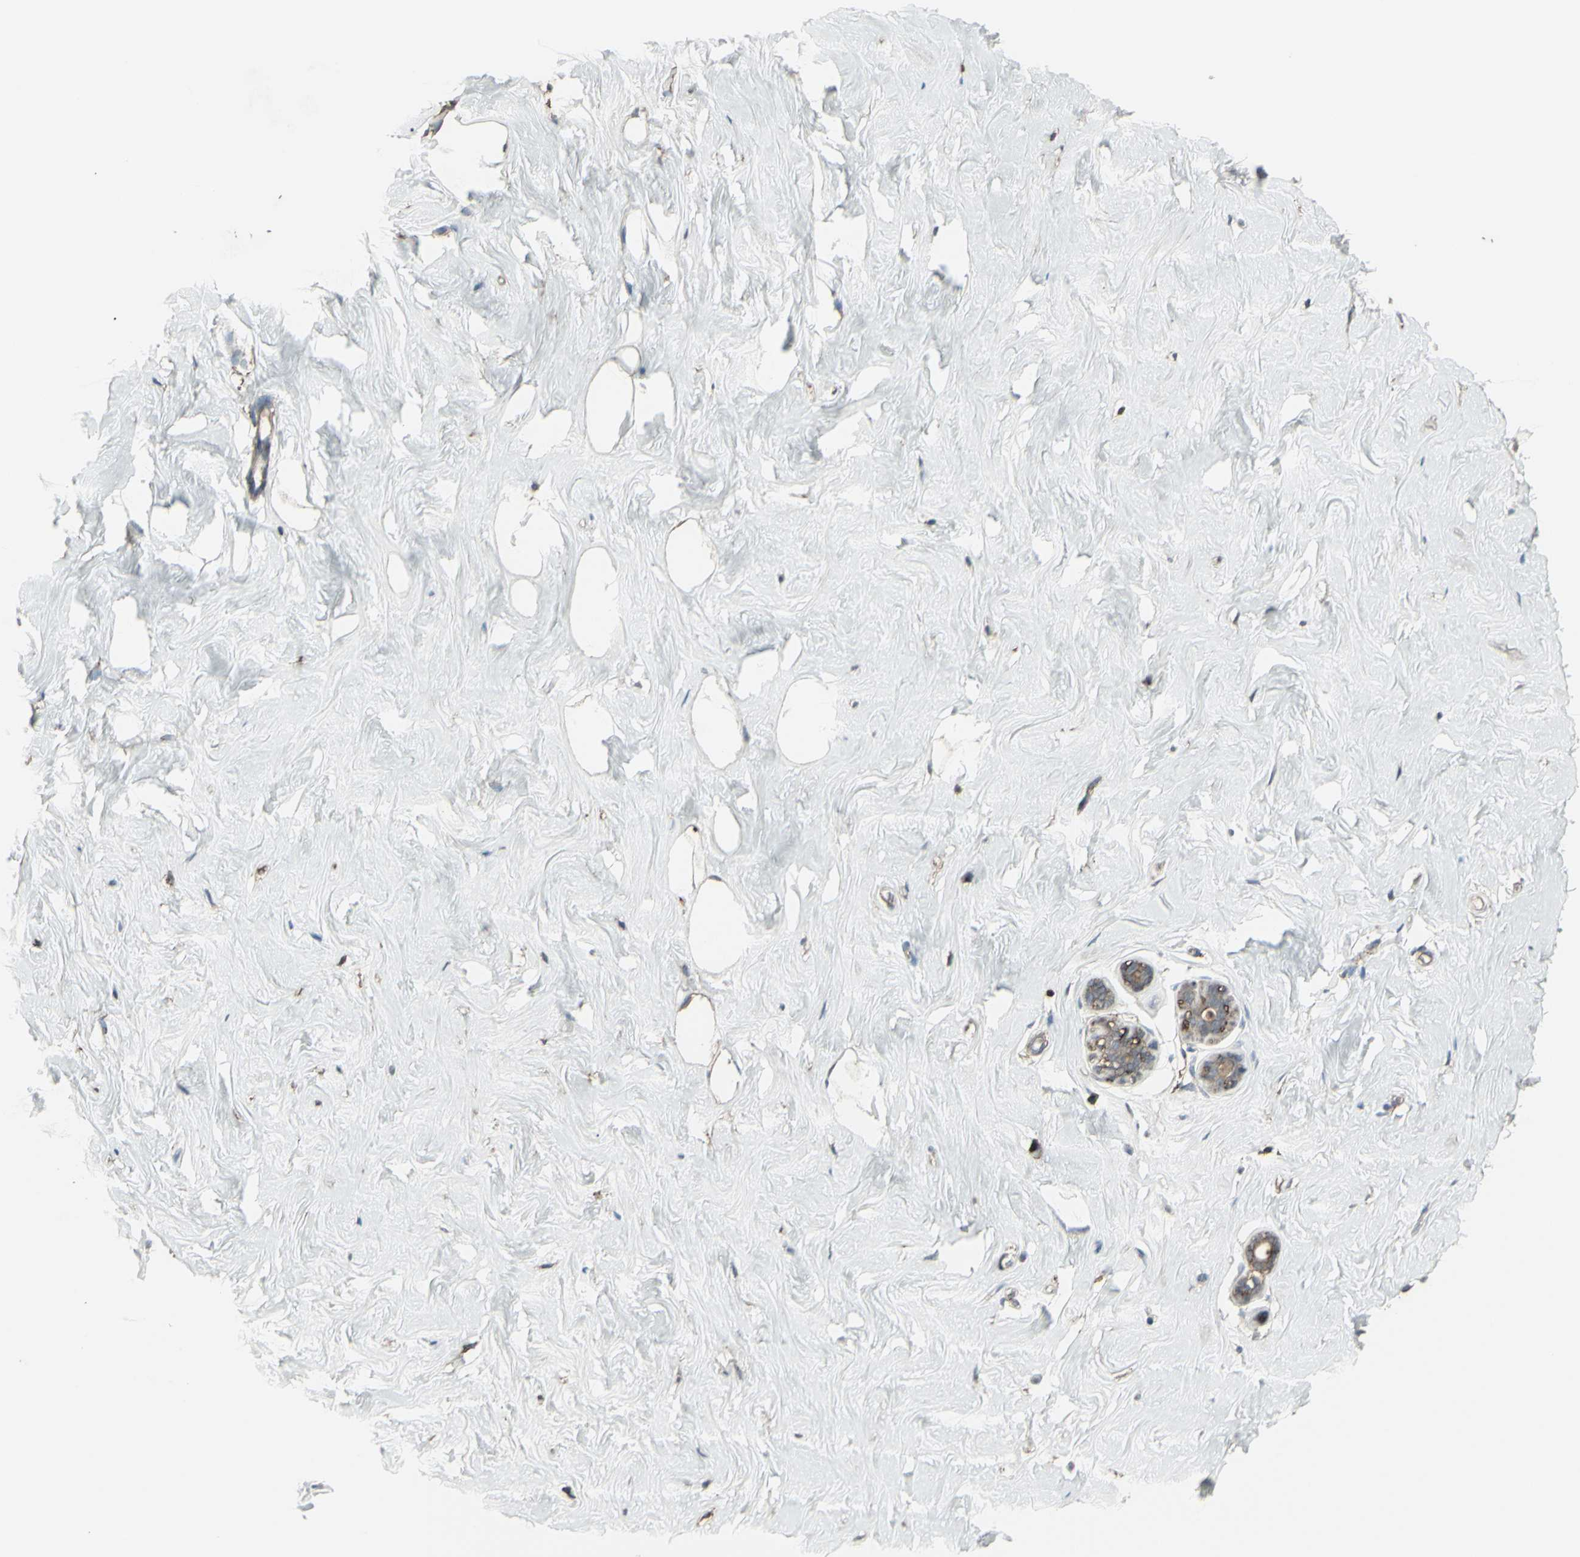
{"staining": {"intensity": "moderate", "quantity": "<25%", "location": "cytoplasmic/membranous"}, "tissue": "breast", "cell_type": "Adipocytes", "image_type": "normal", "snomed": [{"axis": "morphology", "description": "Normal tissue, NOS"}, {"axis": "topography", "description": "Breast"}], "caption": "Immunohistochemical staining of benign human breast demonstrates moderate cytoplasmic/membranous protein staining in approximately <25% of adipocytes.", "gene": "SMO", "patient": {"sex": "female", "age": 75}}